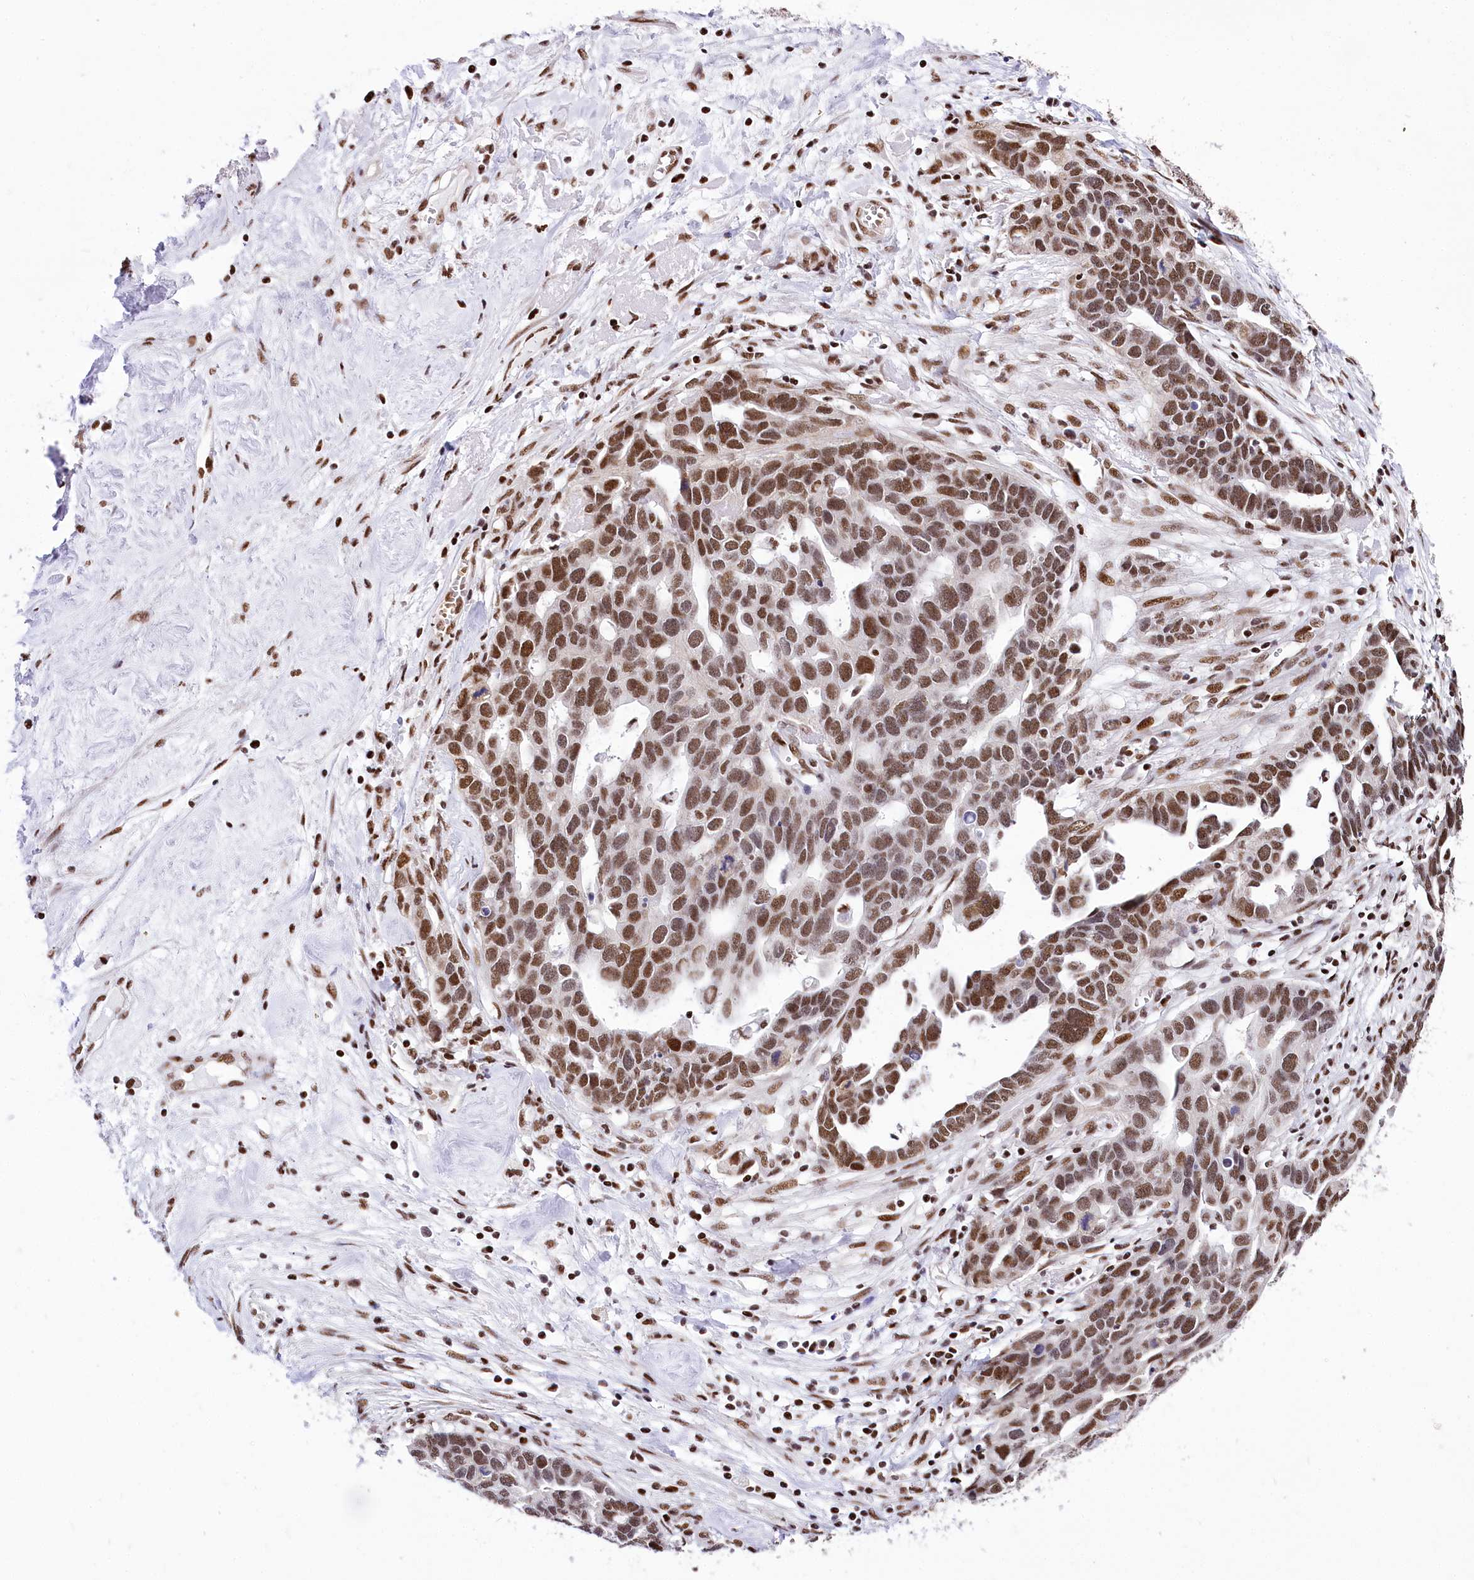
{"staining": {"intensity": "moderate", "quantity": ">75%", "location": "nuclear"}, "tissue": "ovarian cancer", "cell_type": "Tumor cells", "image_type": "cancer", "snomed": [{"axis": "morphology", "description": "Cystadenocarcinoma, serous, NOS"}, {"axis": "topography", "description": "Ovary"}], "caption": "Tumor cells exhibit medium levels of moderate nuclear positivity in approximately >75% of cells in ovarian serous cystadenocarcinoma.", "gene": "POU4F3", "patient": {"sex": "female", "age": 54}}